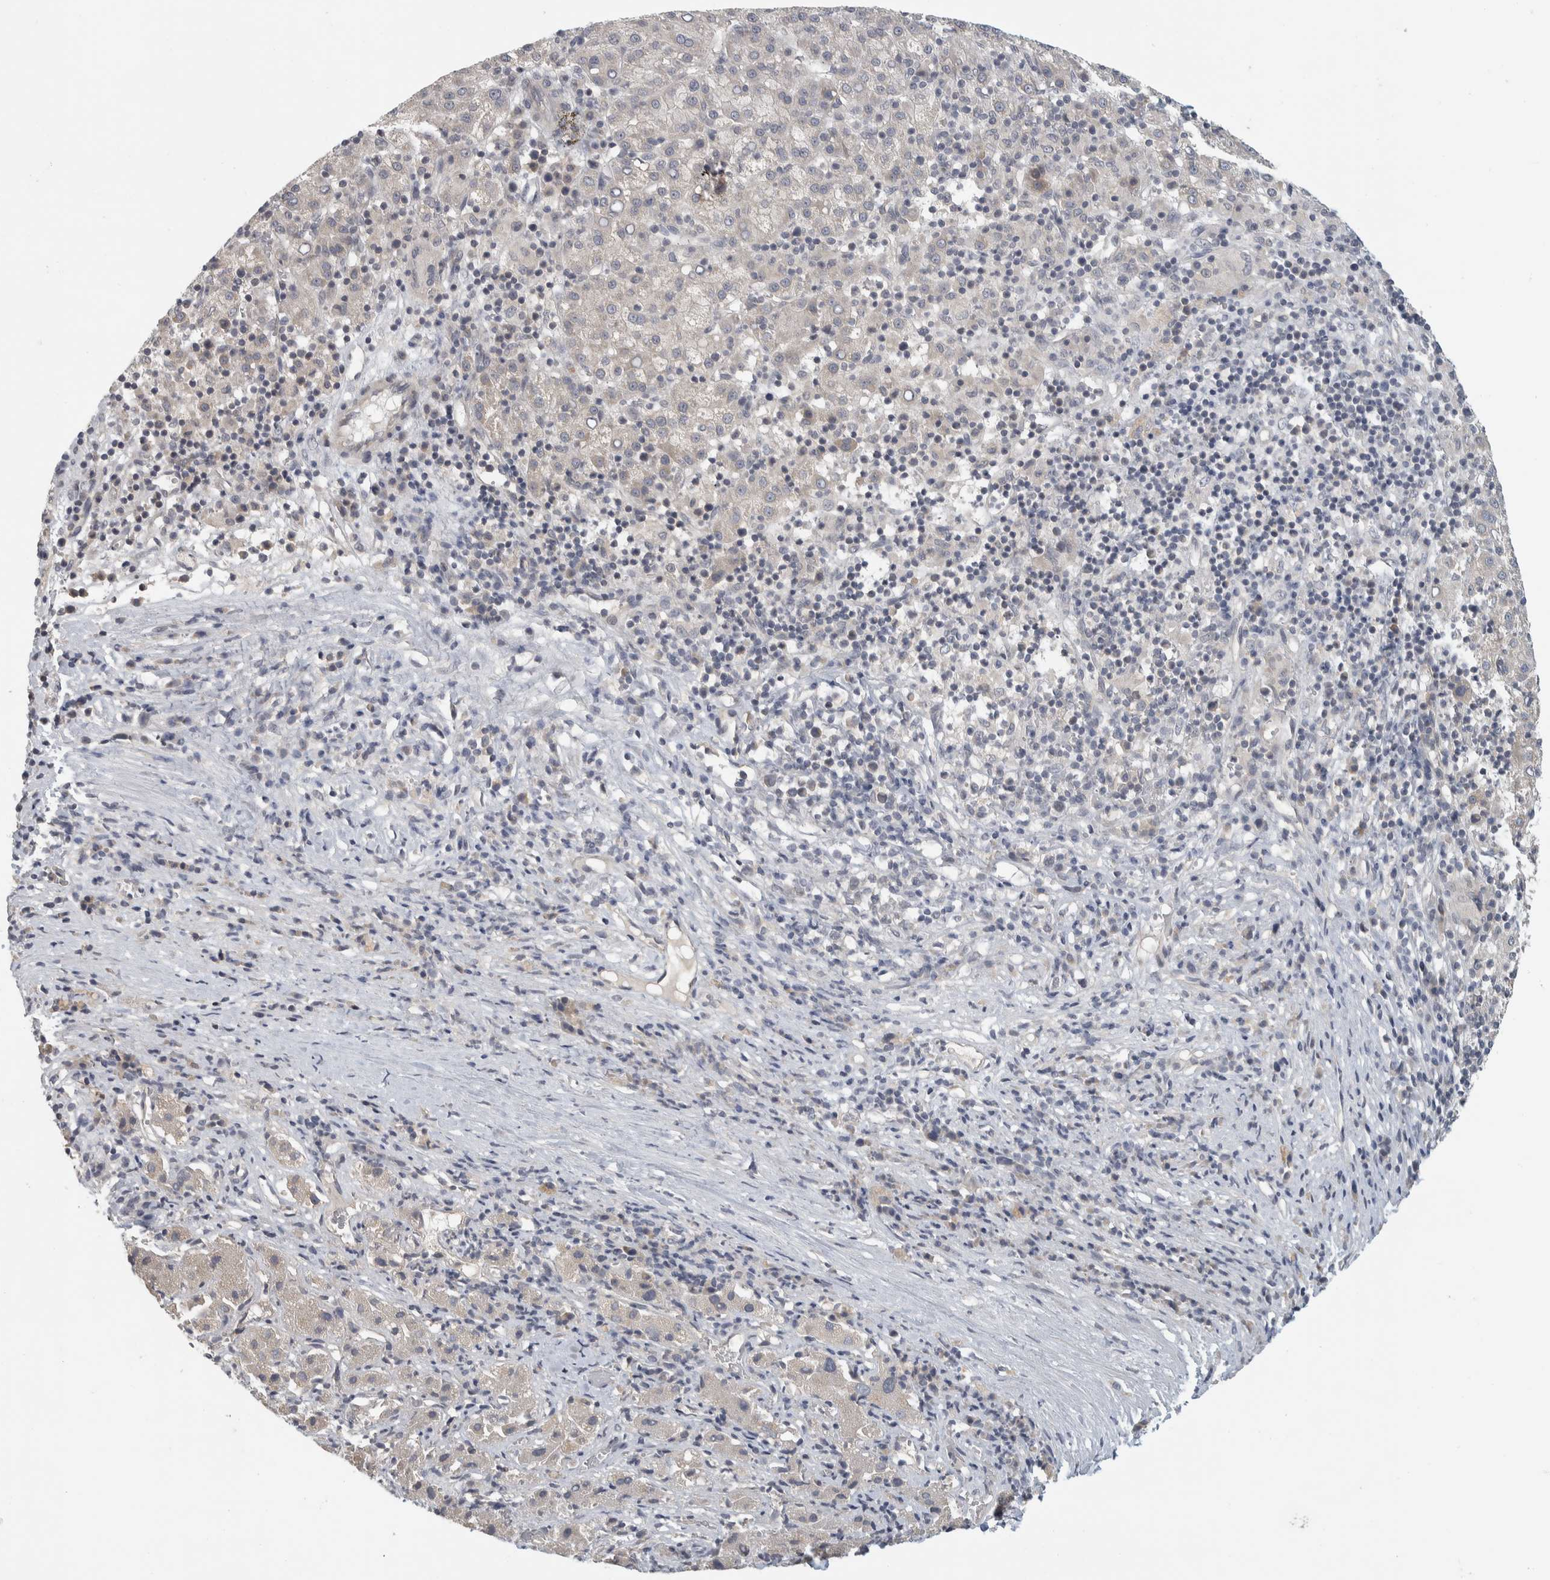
{"staining": {"intensity": "weak", "quantity": "<25%", "location": "cytoplasmic/membranous"}, "tissue": "liver cancer", "cell_type": "Tumor cells", "image_type": "cancer", "snomed": [{"axis": "morphology", "description": "Carcinoma, Hepatocellular, NOS"}, {"axis": "topography", "description": "Liver"}], "caption": "Tumor cells show no significant positivity in liver hepatocellular carcinoma.", "gene": "AFP", "patient": {"sex": "female", "age": 58}}